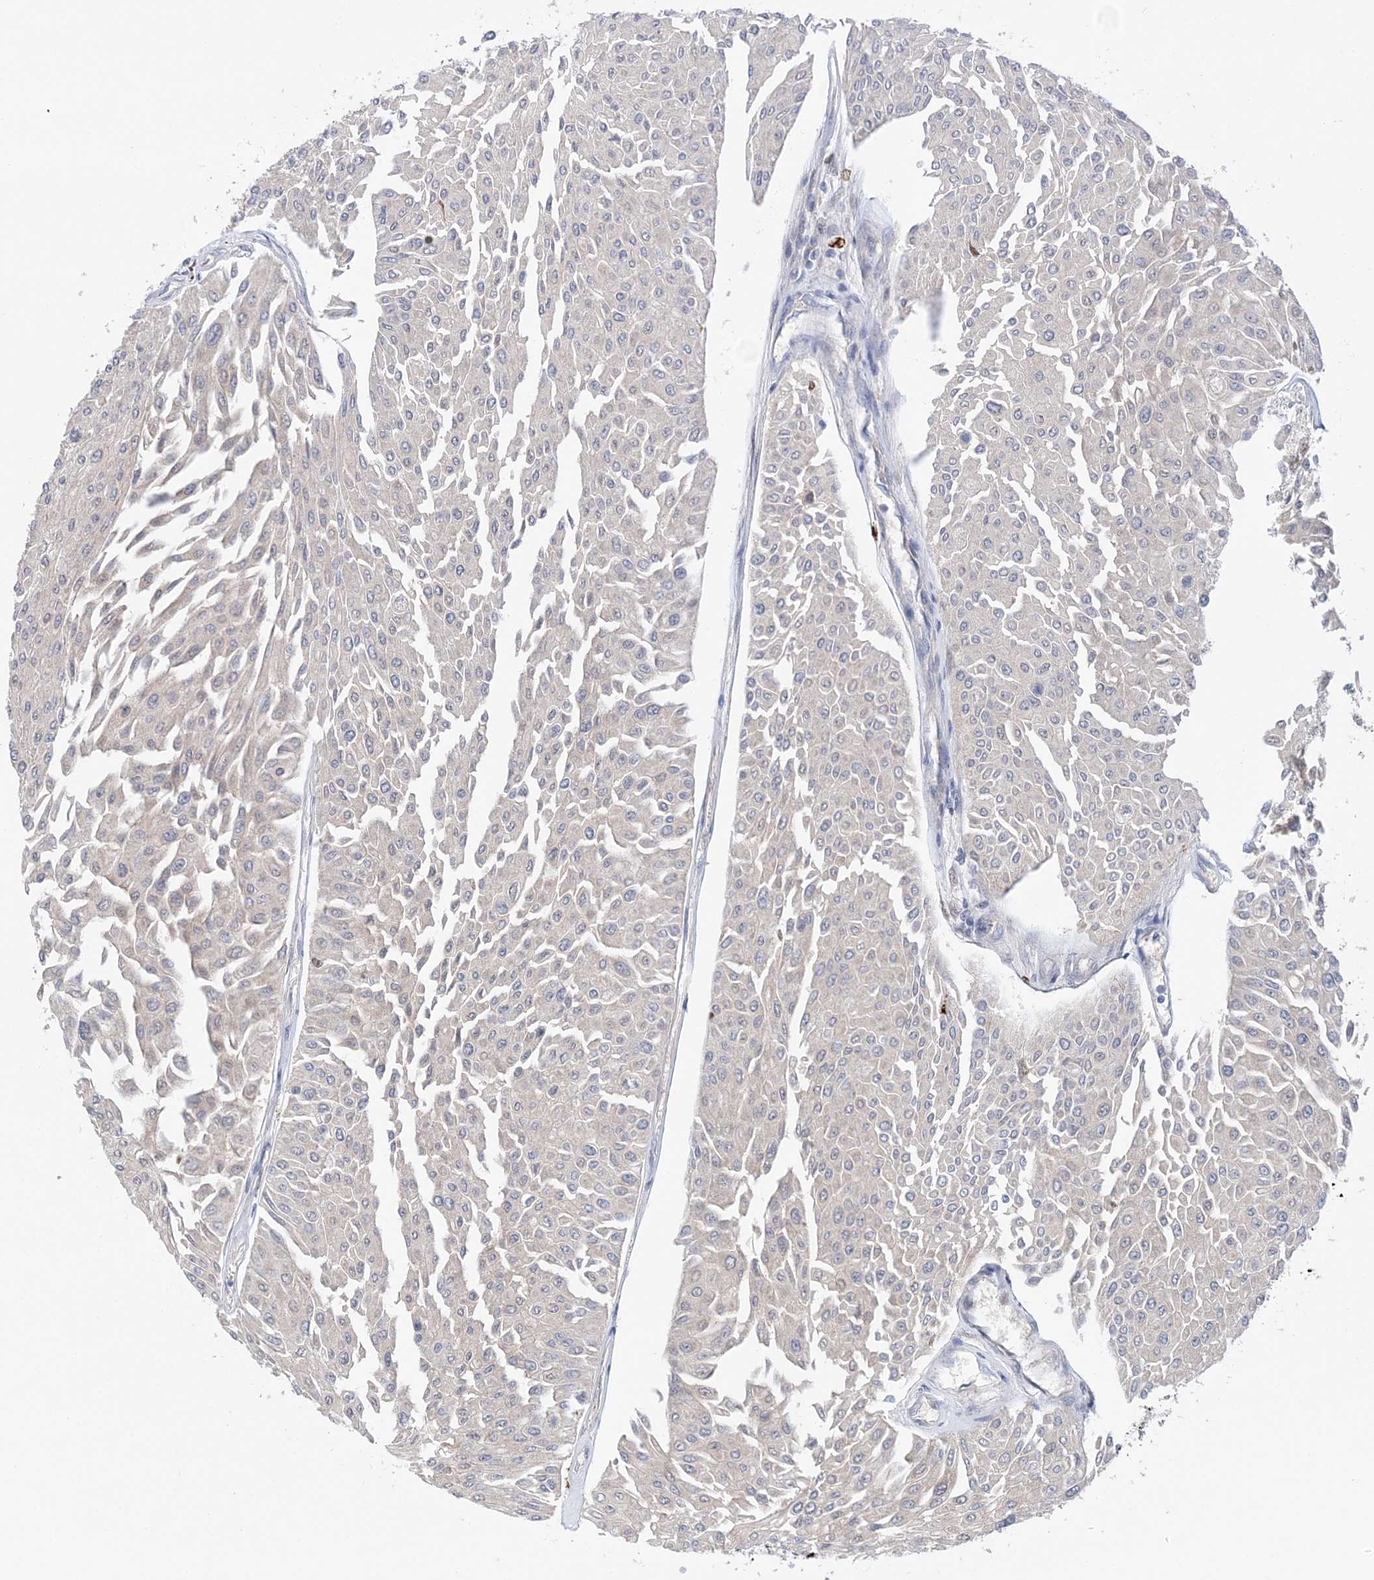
{"staining": {"intensity": "negative", "quantity": "none", "location": "none"}, "tissue": "urothelial cancer", "cell_type": "Tumor cells", "image_type": "cancer", "snomed": [{"axis": "morphology", "description": "Urothelial carcinoma, Low grade"}, {"axis": "topography", "description": "Urinary bladder"}], "caption": "Photomicrograph shows no protein staining in tumor cells of urothelial cancer tissue.", "gene": "NIT2", "patient": {"sex": "male", "age": 67}}